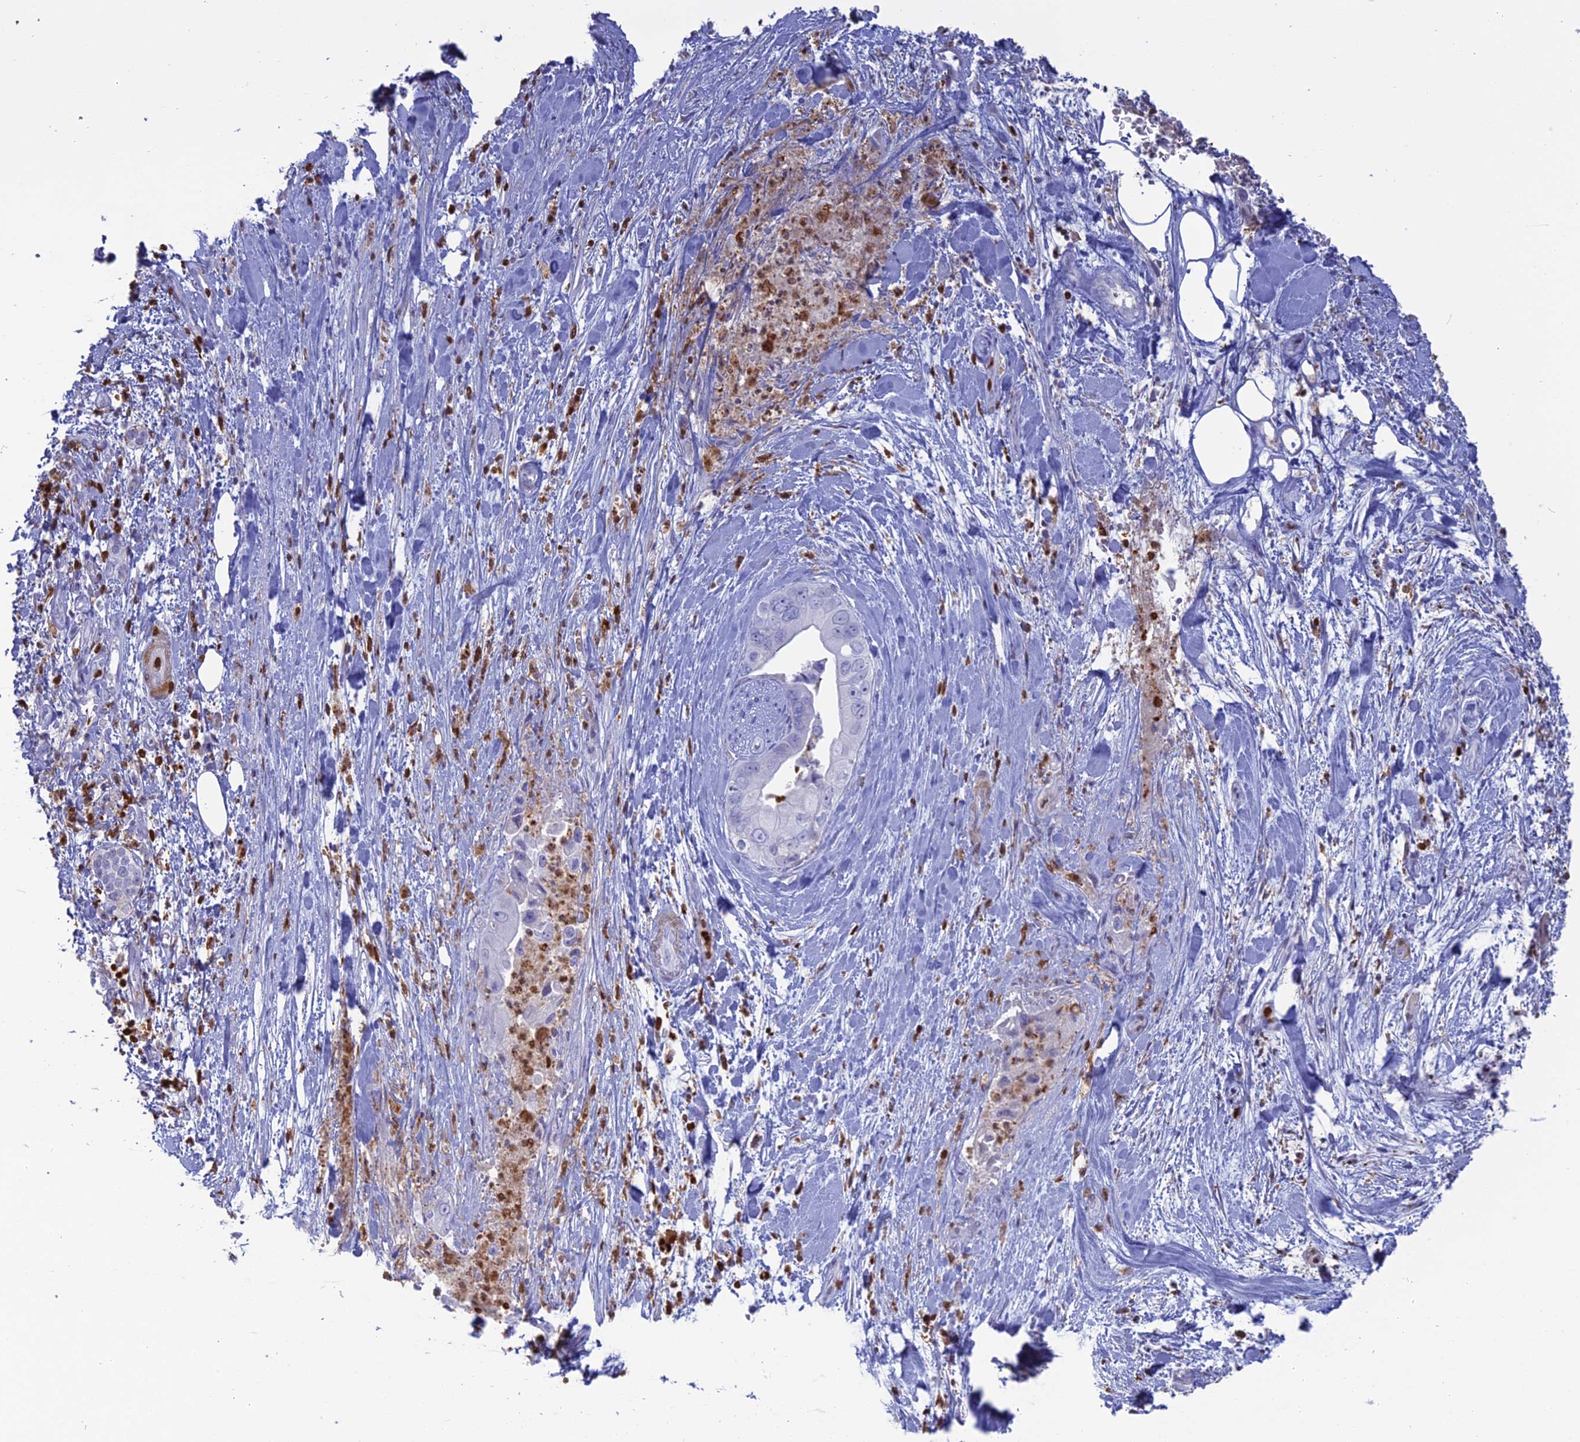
{"staining": {"intensity": "negative", "quantity": "none", "location": "none"}, "tissue": "pancreatic cancer", "cell_type": "Tumor cells", "image_type": "cancer", "snomed": [{"axis": "morphology", "description": "Adenocarcinoma, NOS"}, {"axis": "topography", "description": "Pancreas"}], "caption": "Tumor cells show no significant protein positivity in pancreatic adenocarcinoma.", "gene": "PGBD4", "patient": {"sex": "female", "age": 78}}